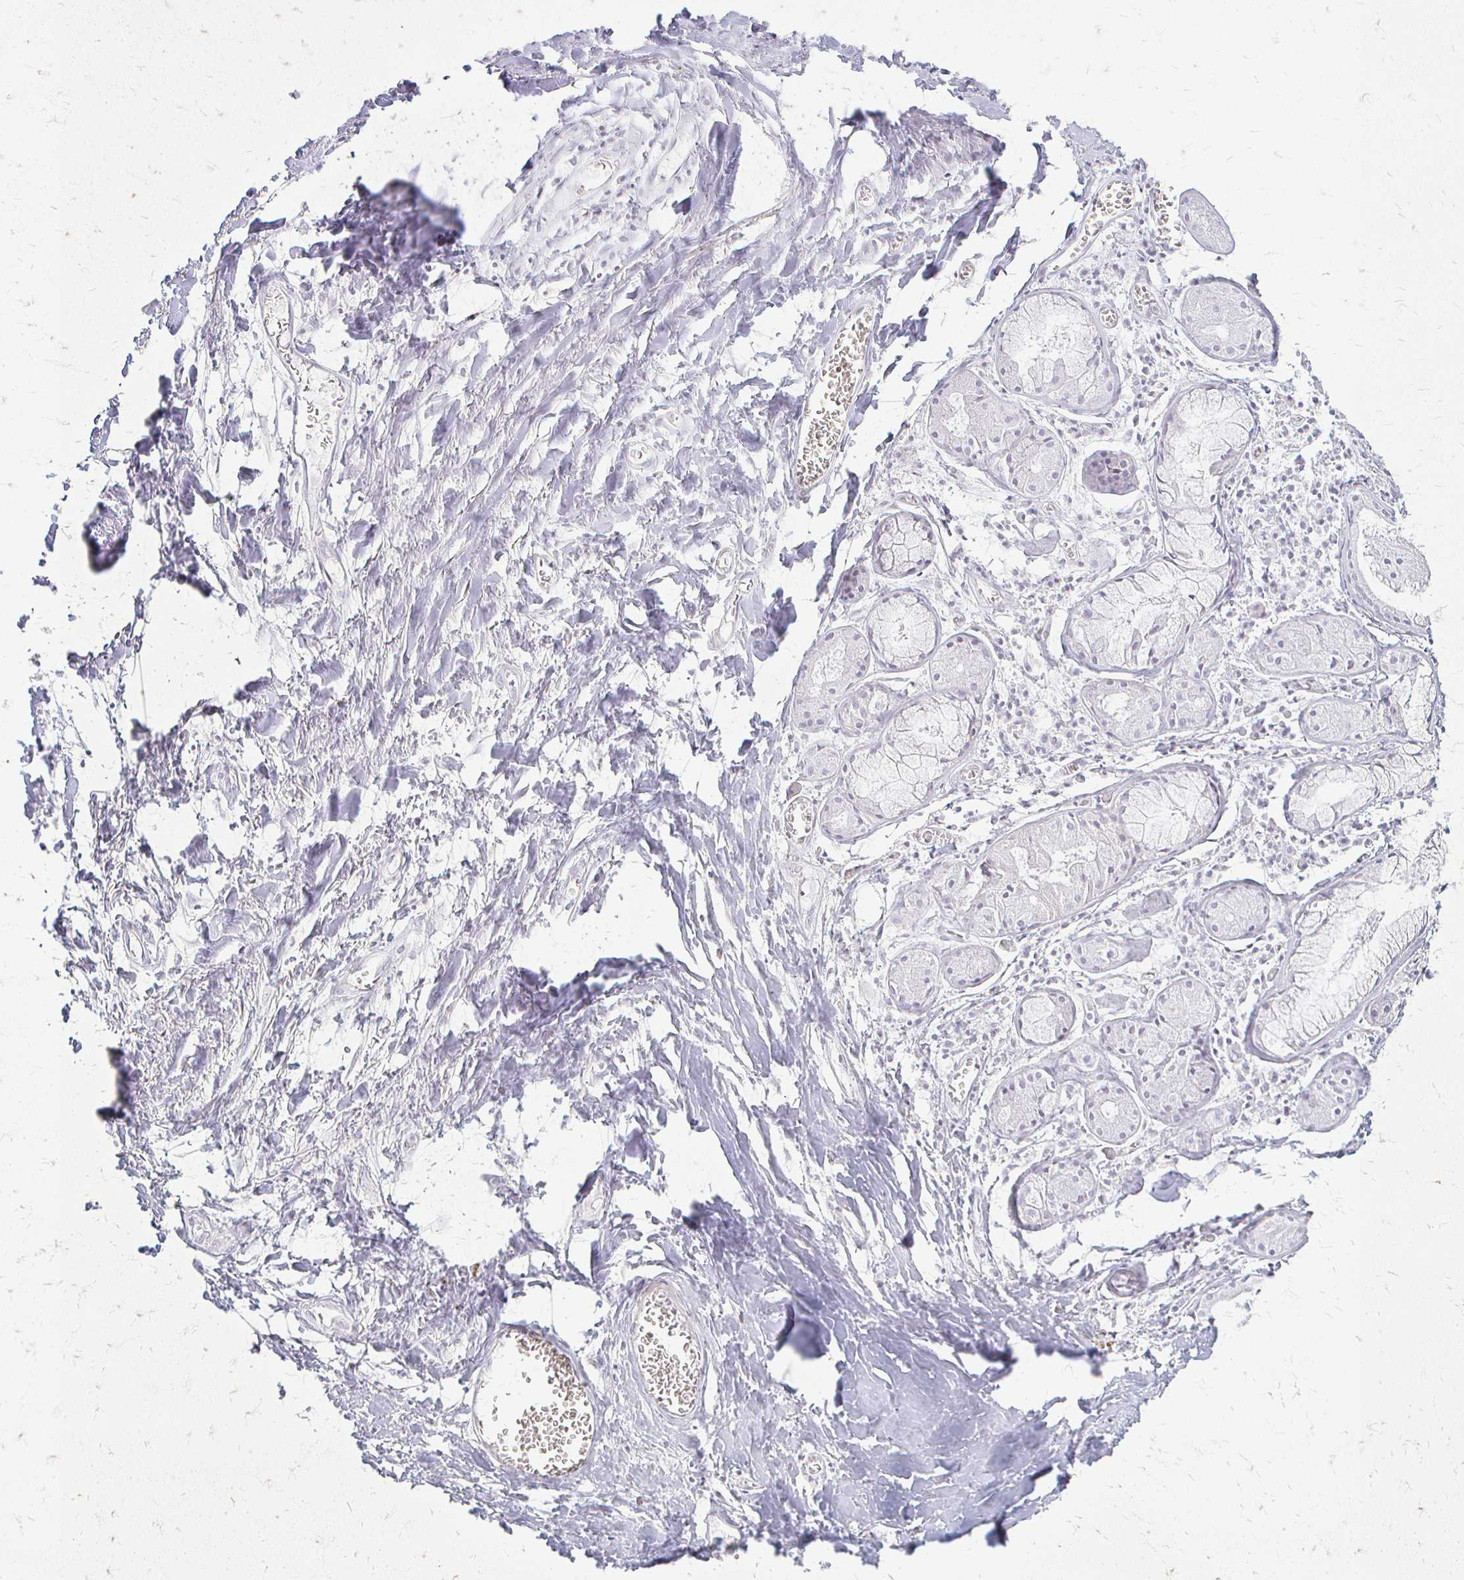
{"staining": {"intensity": "negative", "quantity": "none", "location": "none"}, "tissue": "adipose tissue", "cell_type": "Adipocytes", "image_type": "normal", "snomed": [{"axis": "morphology", "description": "Normal tissue, NOS"}, {"axis": "topography", "description": "Cartilage tissue"}], "caption": "Benign adipose tissue was stained to show a protein in brown. There is no significant expression in adipocytes. (Stains: DAB (3,3'-diaminobenzidine) immunohistochemistry with hematoxylin counter stain, Microscopy: brightfield microscopy at high magnification).", "gene": "ACP5", "patient": {"sex": "male", "age": 57}}